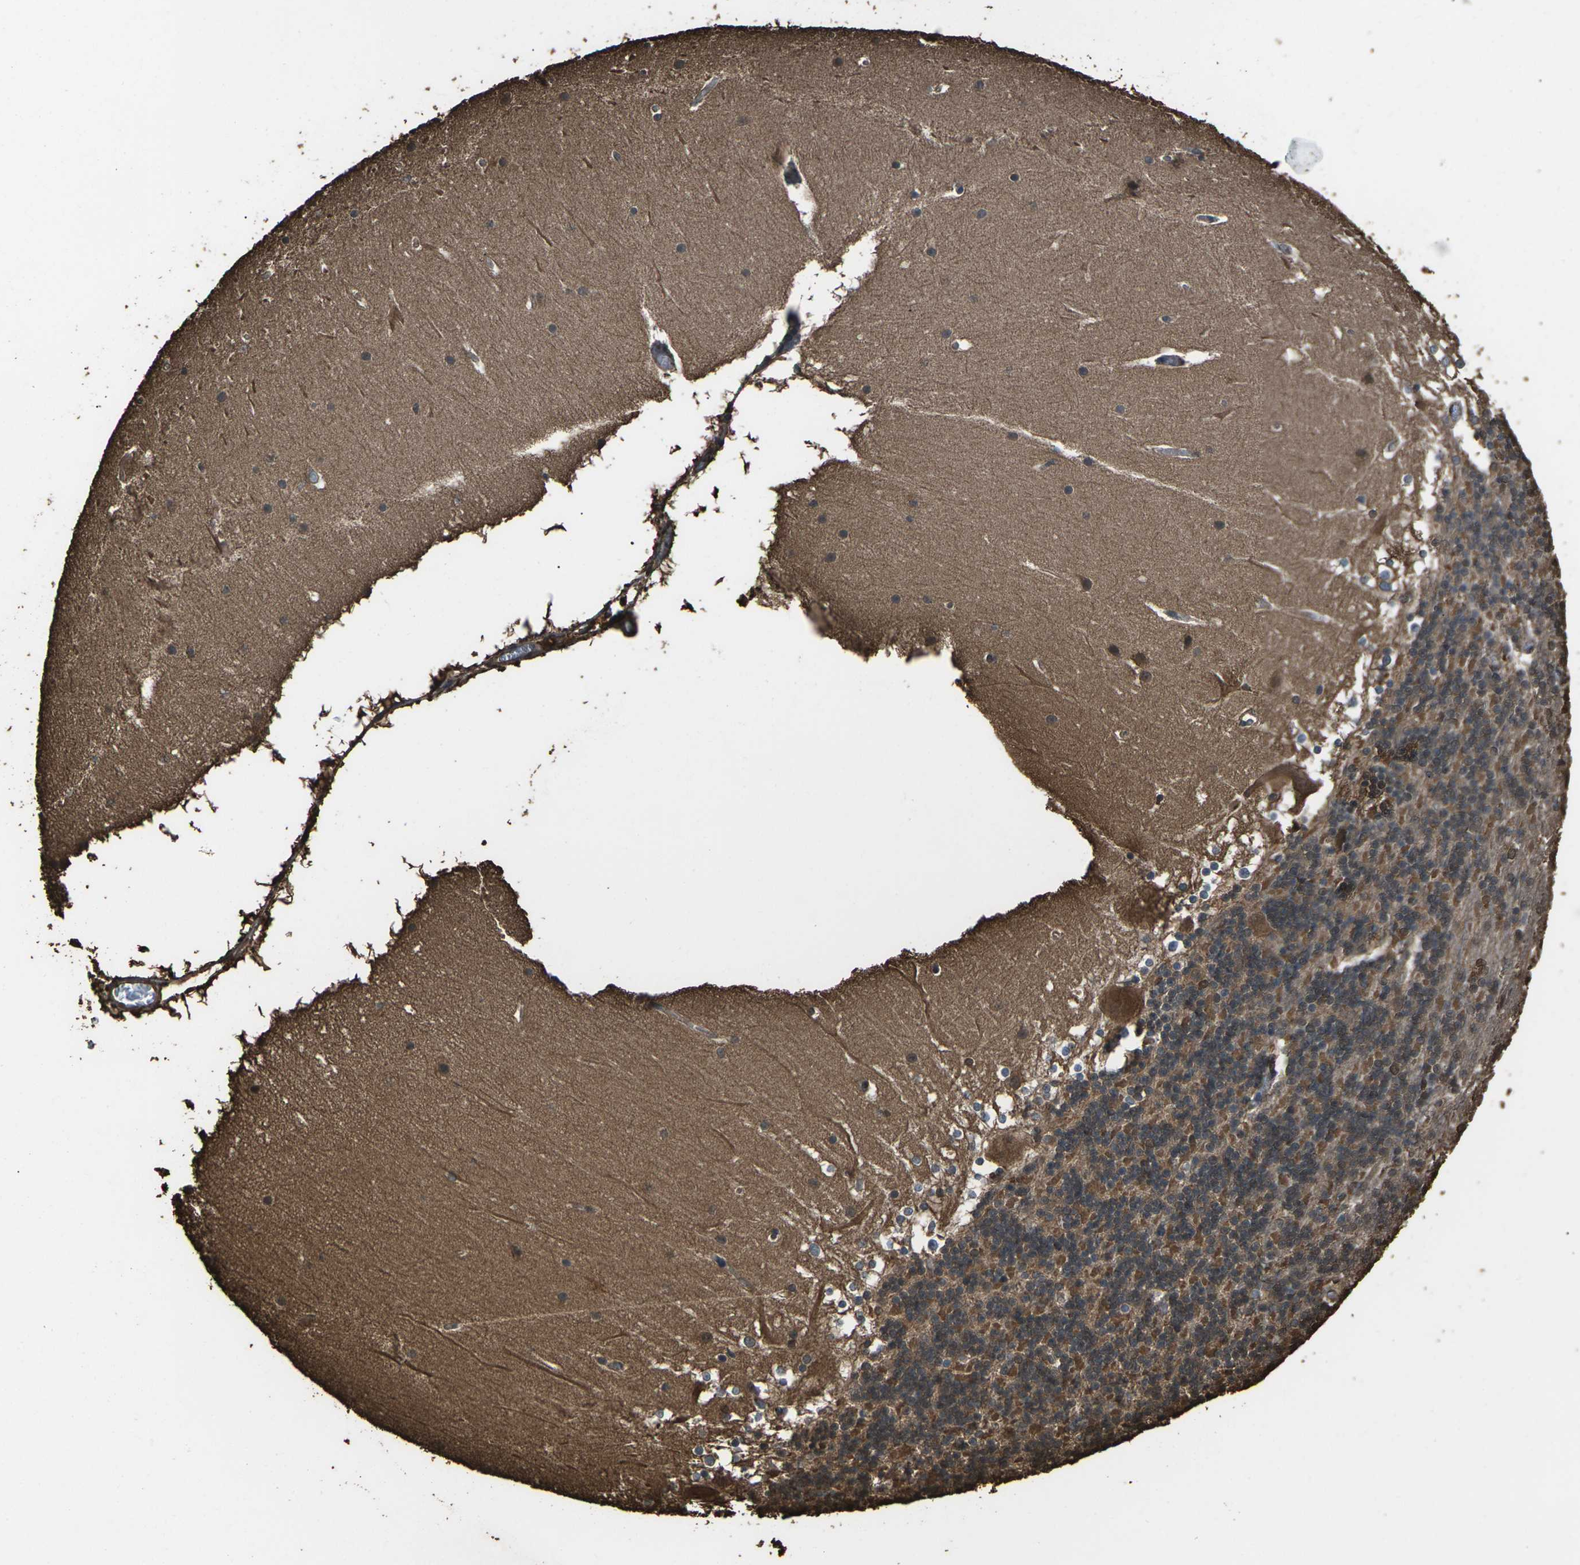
{"staining": {"intensity": "moderate", "quantity": ">75%", "location": "cytoplasmic/membranous"}, "tissue": "cerebellum", "cell_type": "Cells in granular layer", "image_type": "normal", "snomed": [{"axis": "morphology", "description": "Normal tissue, NOS"}, {"axis": "topography", "description": "Cerebellum"}], "caption": "Immunohistochemistry (IHC) photomicrograph of normal human cerebellum stained for a protein (brown), which demonstrates medium levels of moderate cytoplasmic/membranous positivity in approximately >75% of cells in granular layer.", "gene": "DHPS", "patient": {"sex": "female", "age": 19}}